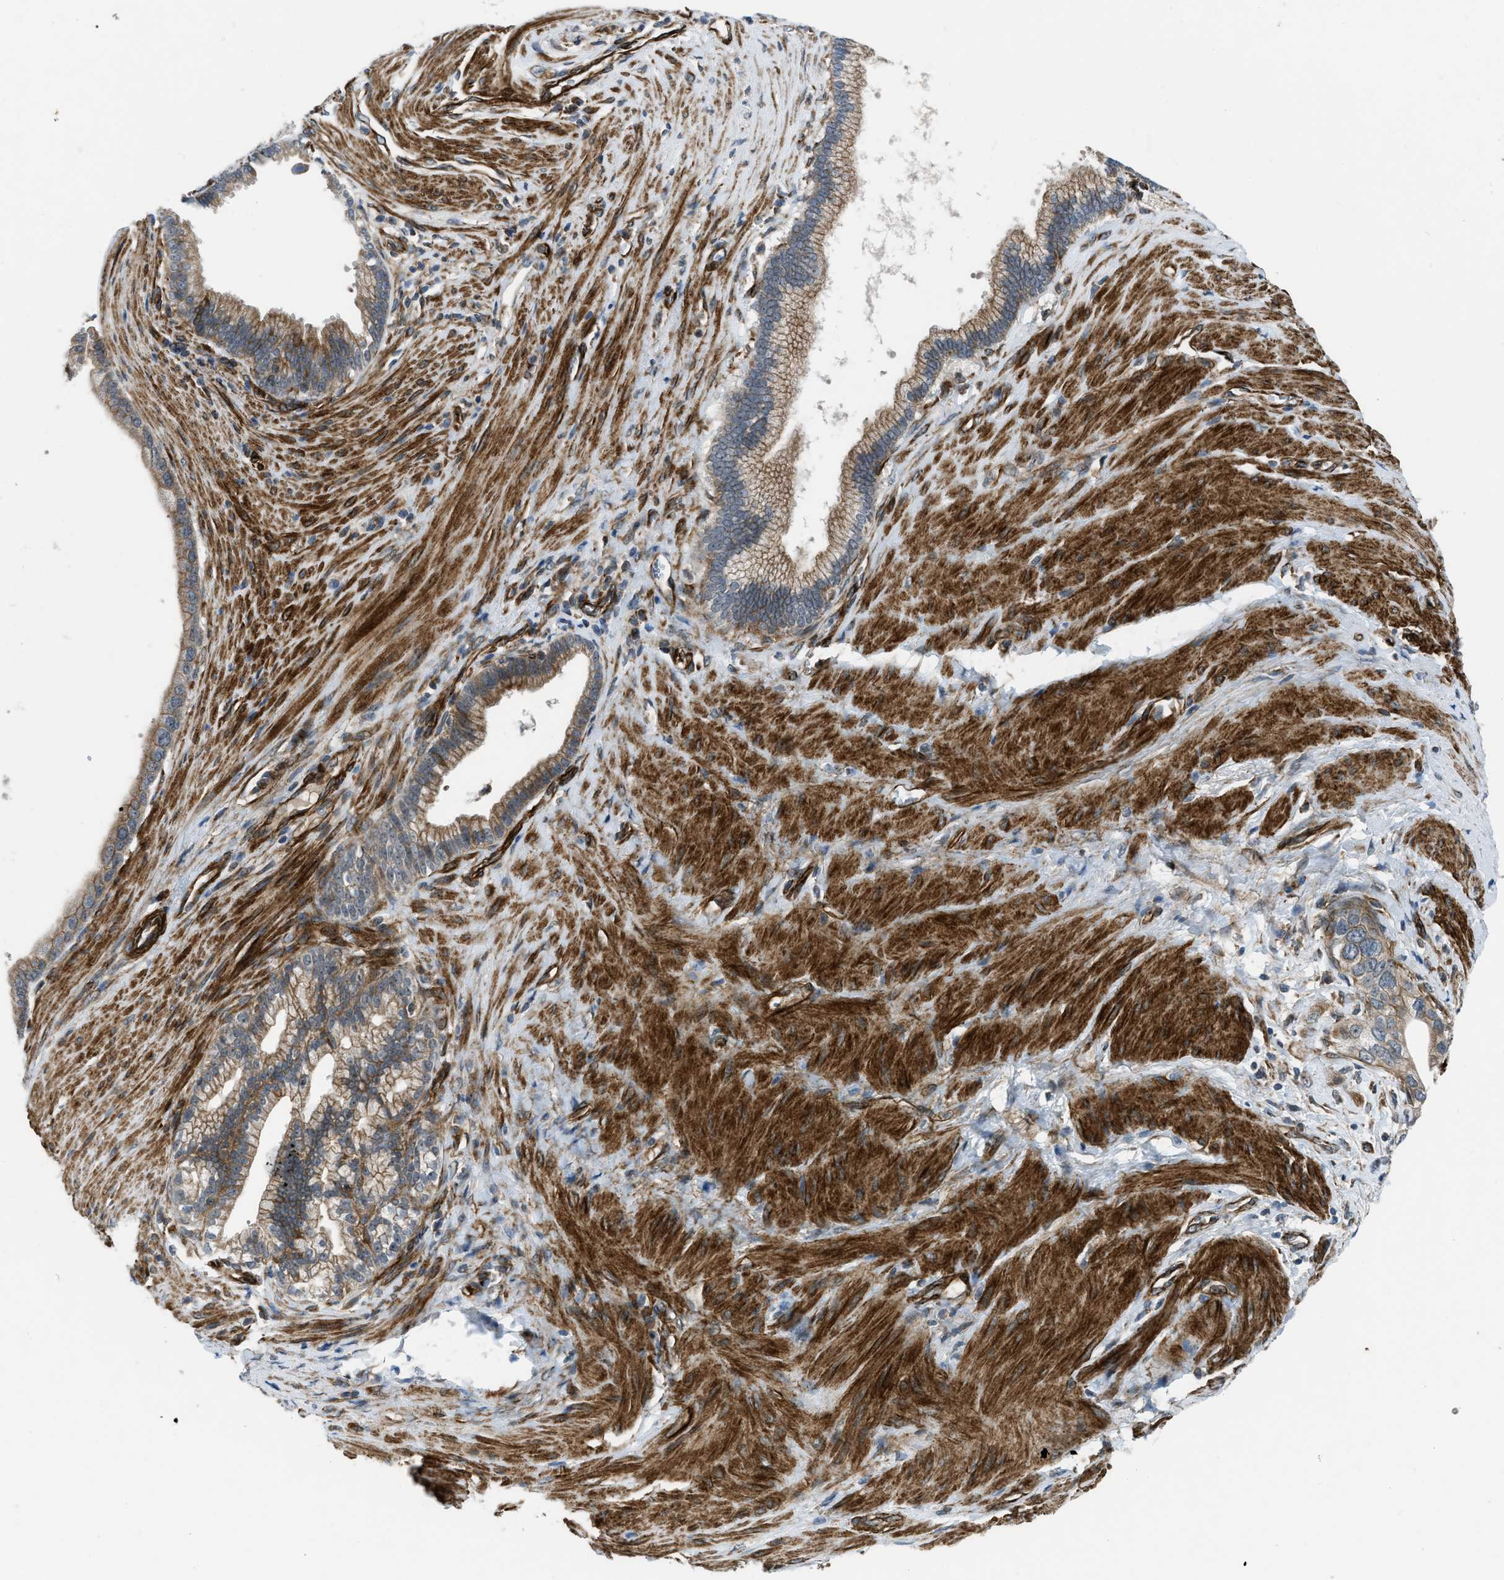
{"staining": {"intensity": "moderate", "quantity": "25%-75%", "location": "cytoplasmic/membranous"}, "tissue": "pancreatic cancer", "cell_type": "Tumor cells", "image_type": "cancer", "snomed": [{"axis": "morphology", "description": "Adenocarcinoma, NOS"}, {"axis": "topography", "description": "Pancreas"}], "caption": "The micrograph displays staining of pancreatic adenocarcinoma, revealing moderate cytoplasmic/membranous protein positivity (brown color) within tumor cells.", "gene": "GSDME", "patient": {"sex": "male", "age": 69}}